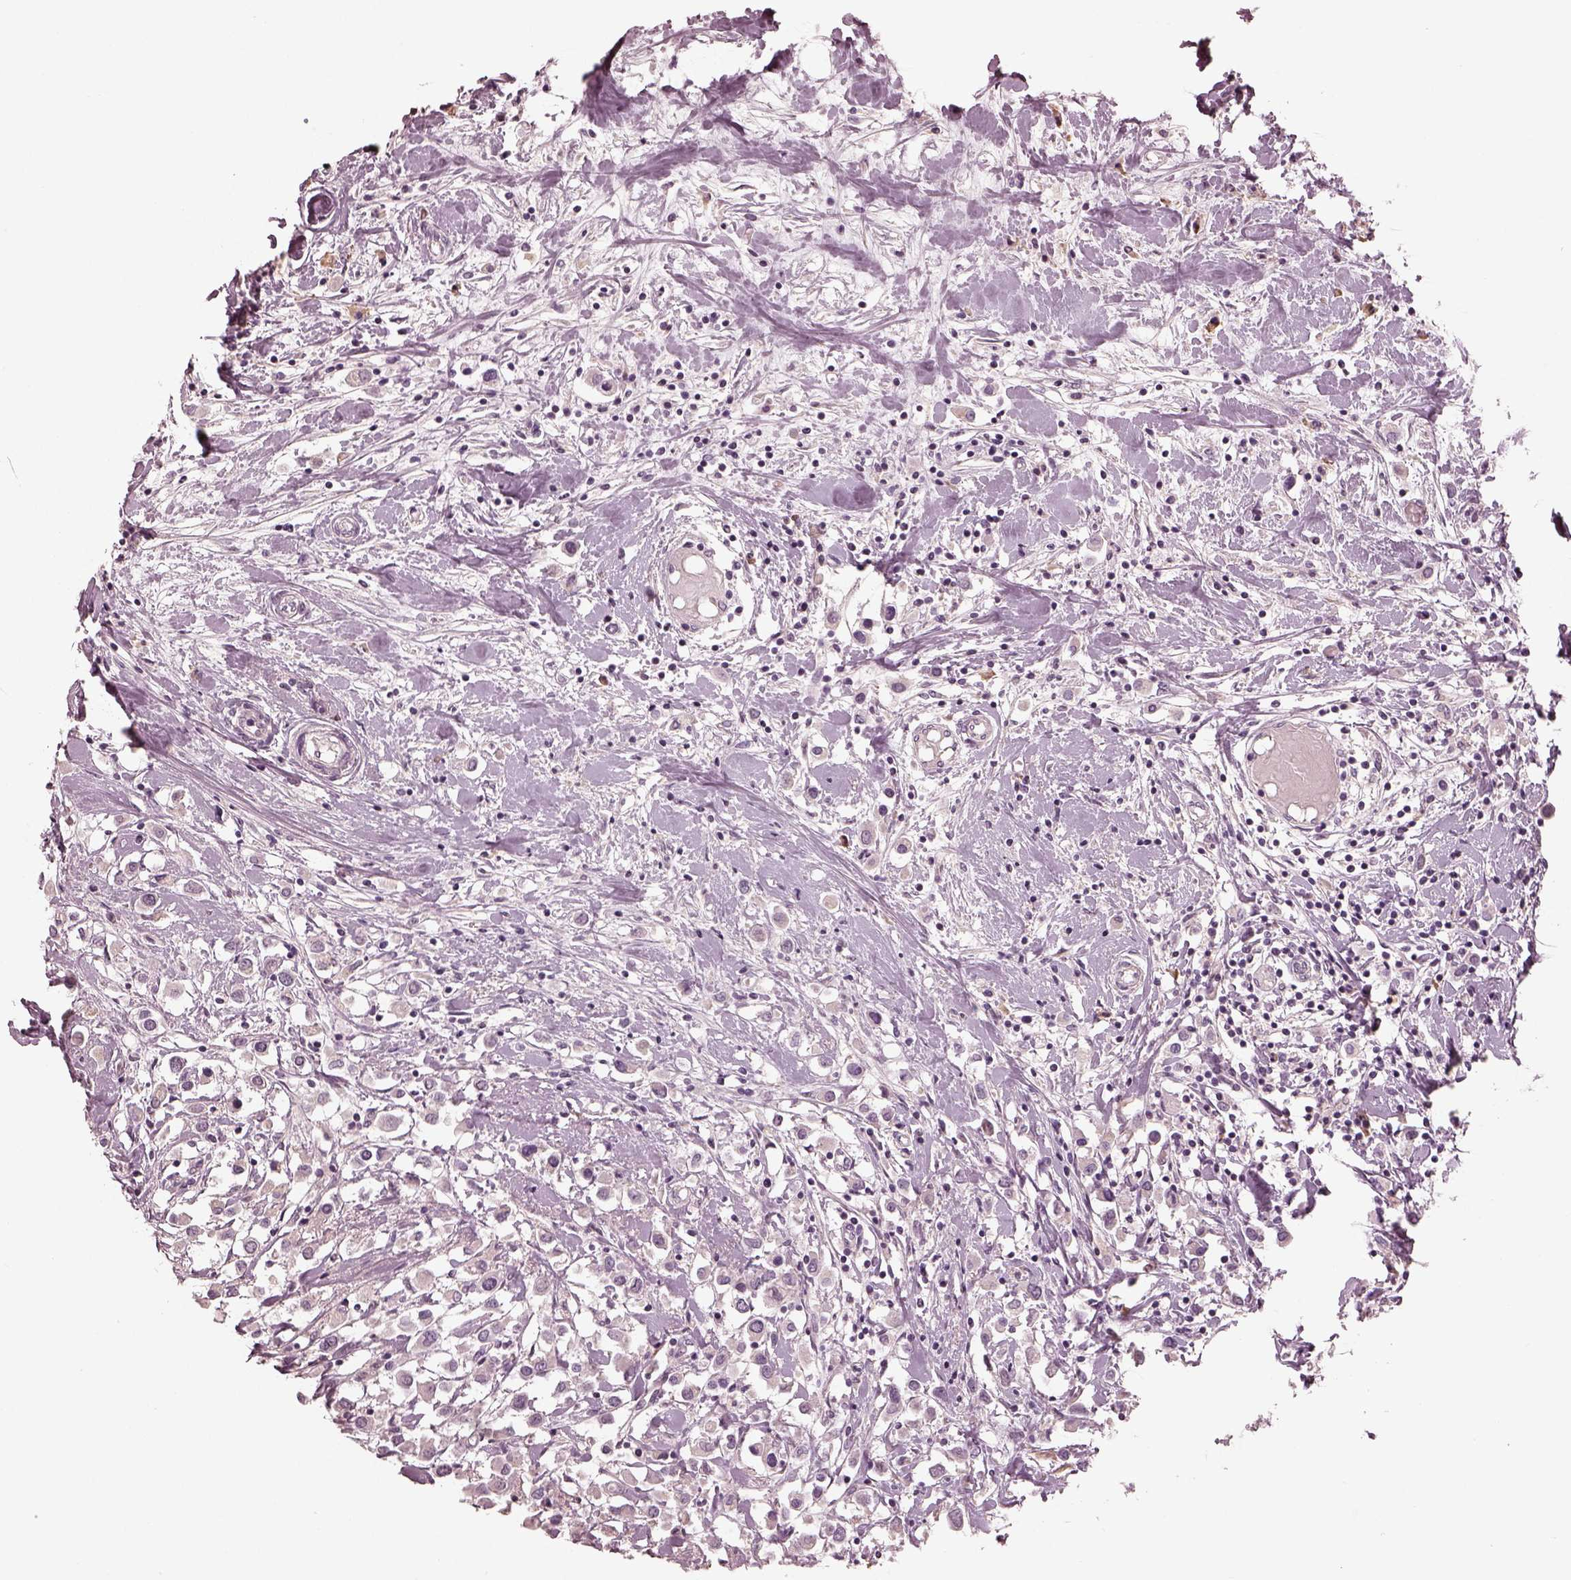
{"staining": {"intensity": "negative", "quantity": "none", "location": "none"}, "tissue": "breast cancer", "cell_type": "Tumor cells", "image_type": "cancer", "snomed": [{"axis": "morphology", "description": "Duct carcinoma"}, {"axis": "topography", "description": "Breast"}], "caption": "Tumor cells are negative for brown protein staining in breast infiltrating ductal carcinoma.", "gene": "MIA", "patient": {"sex": "female", "age": 61}}